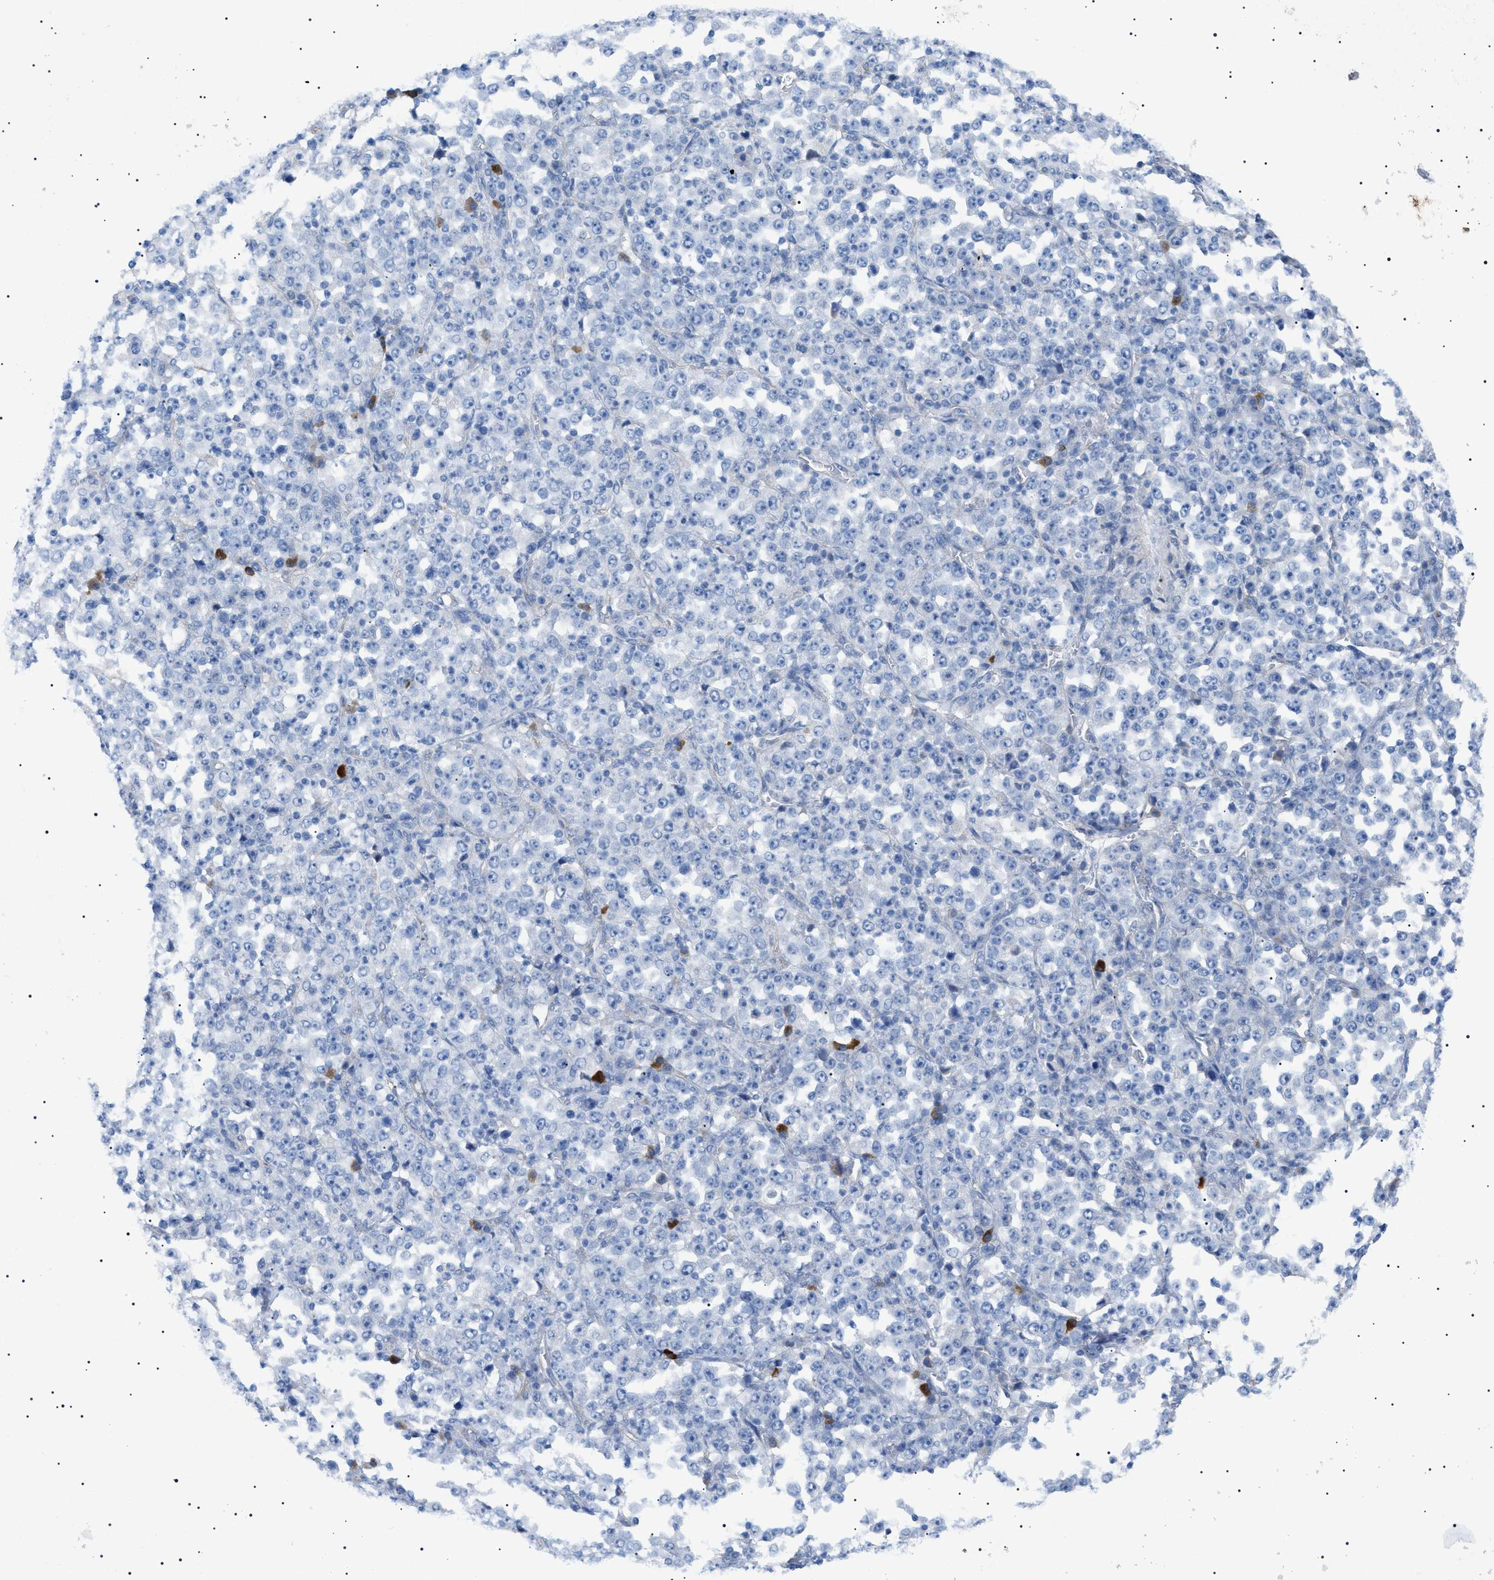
{"staining": {"intensity": "negative", "quantity": "none", "location": "none"}, "tissue": "stomach cancer", "cell_type": "Tumor cells", "image_type": "cancer", "snomed": [{"axis": "morphology", "description": "Normal tissue, NOS"}, {"axis": "morphology", "description": "Adenocarcinoma, NOS"}, {"axis": "topography", "description": "Stomach, upper"}, {"axis": "topography", "description": "Stomach"}], "caption": "This is an IHC image of human stomach adenocarcinoma. There is no positivity in tumor cells.", "gene": "ADAMTS1", "patient": {"sex": "male", "age": 59}}